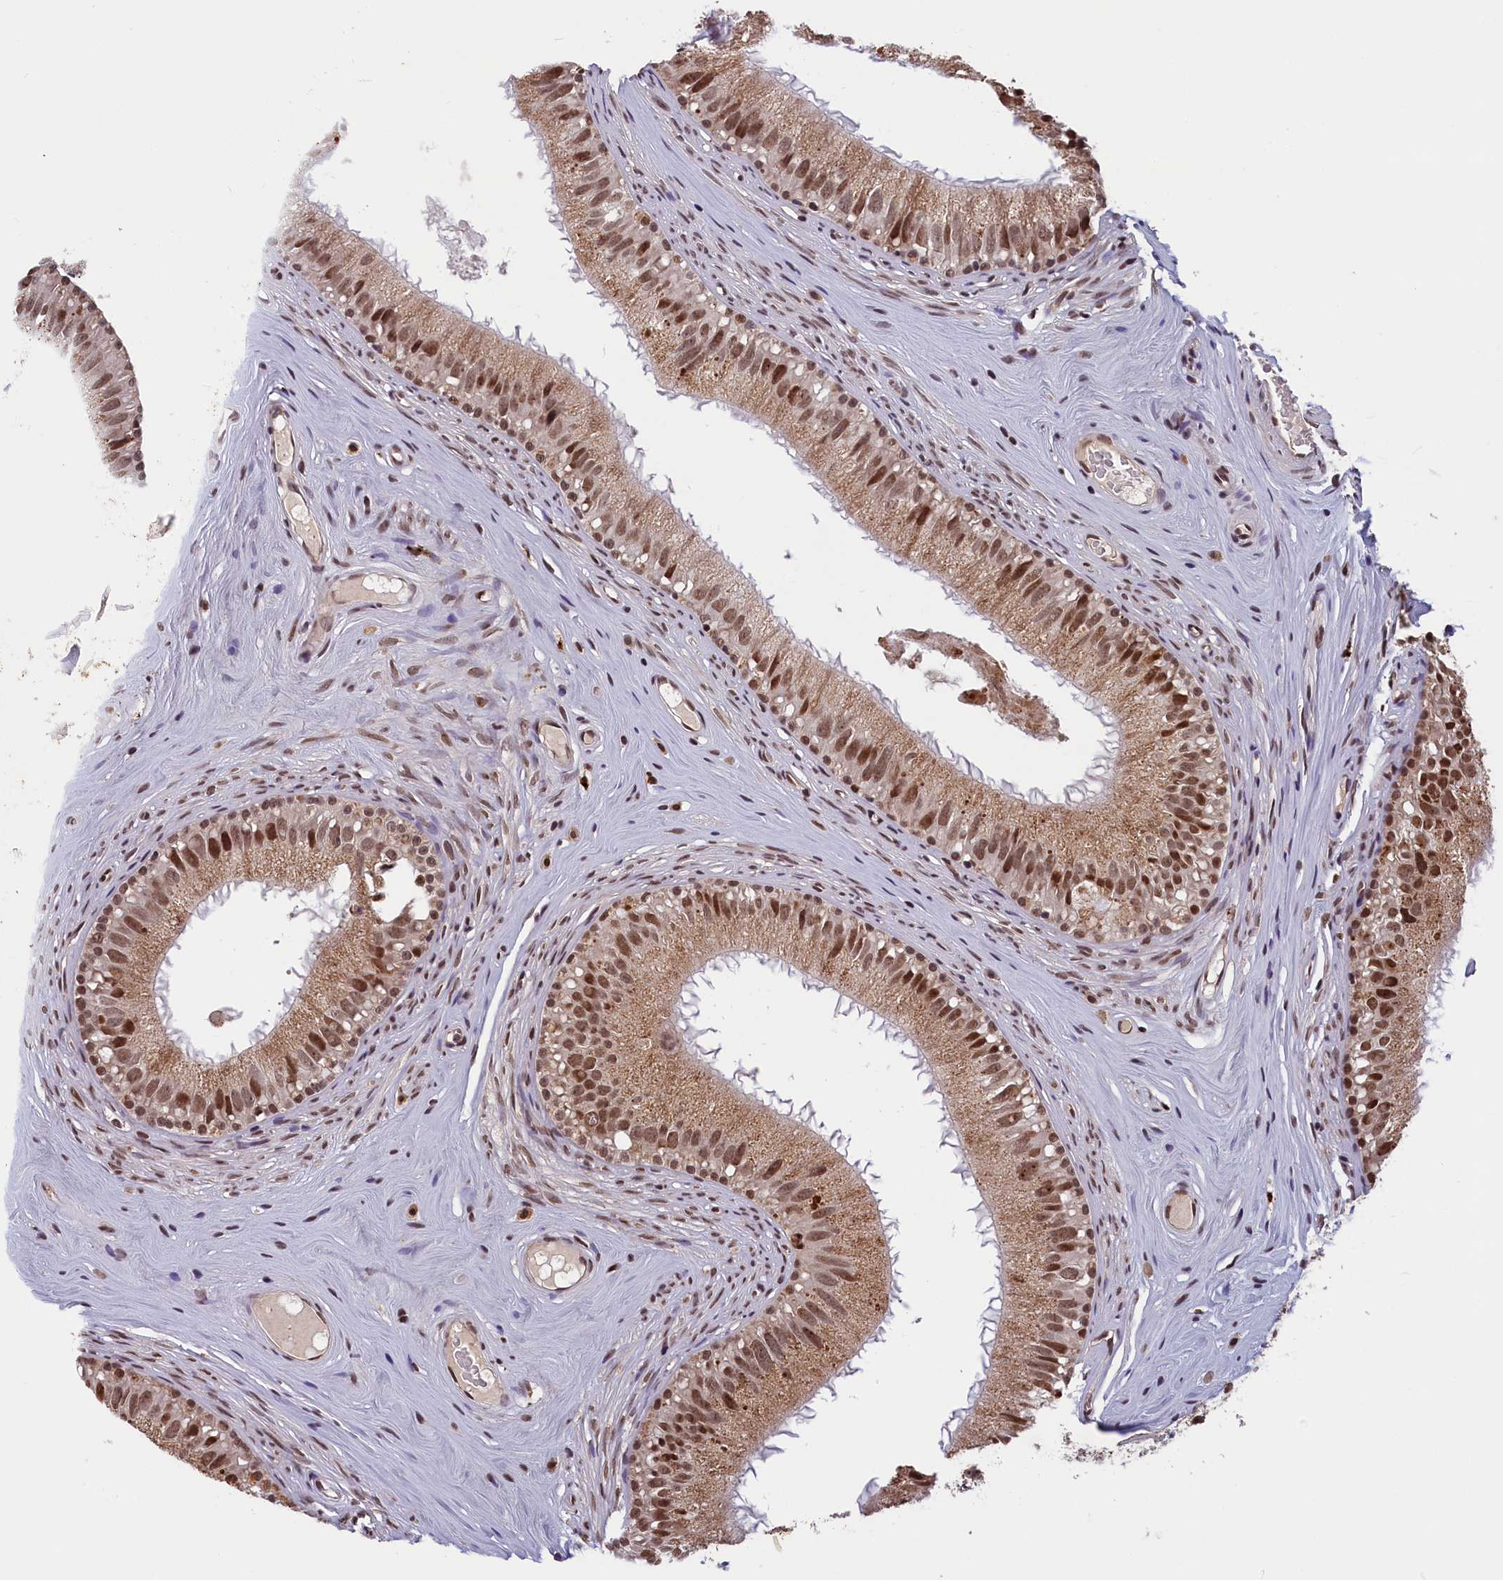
{"staining": {"intensity": "moderate", "quantity": "25%-75%", "location": "cytoplasmic/membranous,nuclear"}, "tissue": "epididymis", "cell_type": "Glandular cells", "image_type": "normal", "snomed": [{"axis": "morphology", "description": "Normal tissue, NOS"}, {"axis": "topography", "description": "Epididymis"}], "caption": "Immunohistochemical staining of normal epididymis shows medium levels of moderate cytoplasmic/membranous,nuclear staining in approximately 25%-75% of glandular cells.", "gene": "KCNK6", "patient": {"sex": "male", "age": 45}}